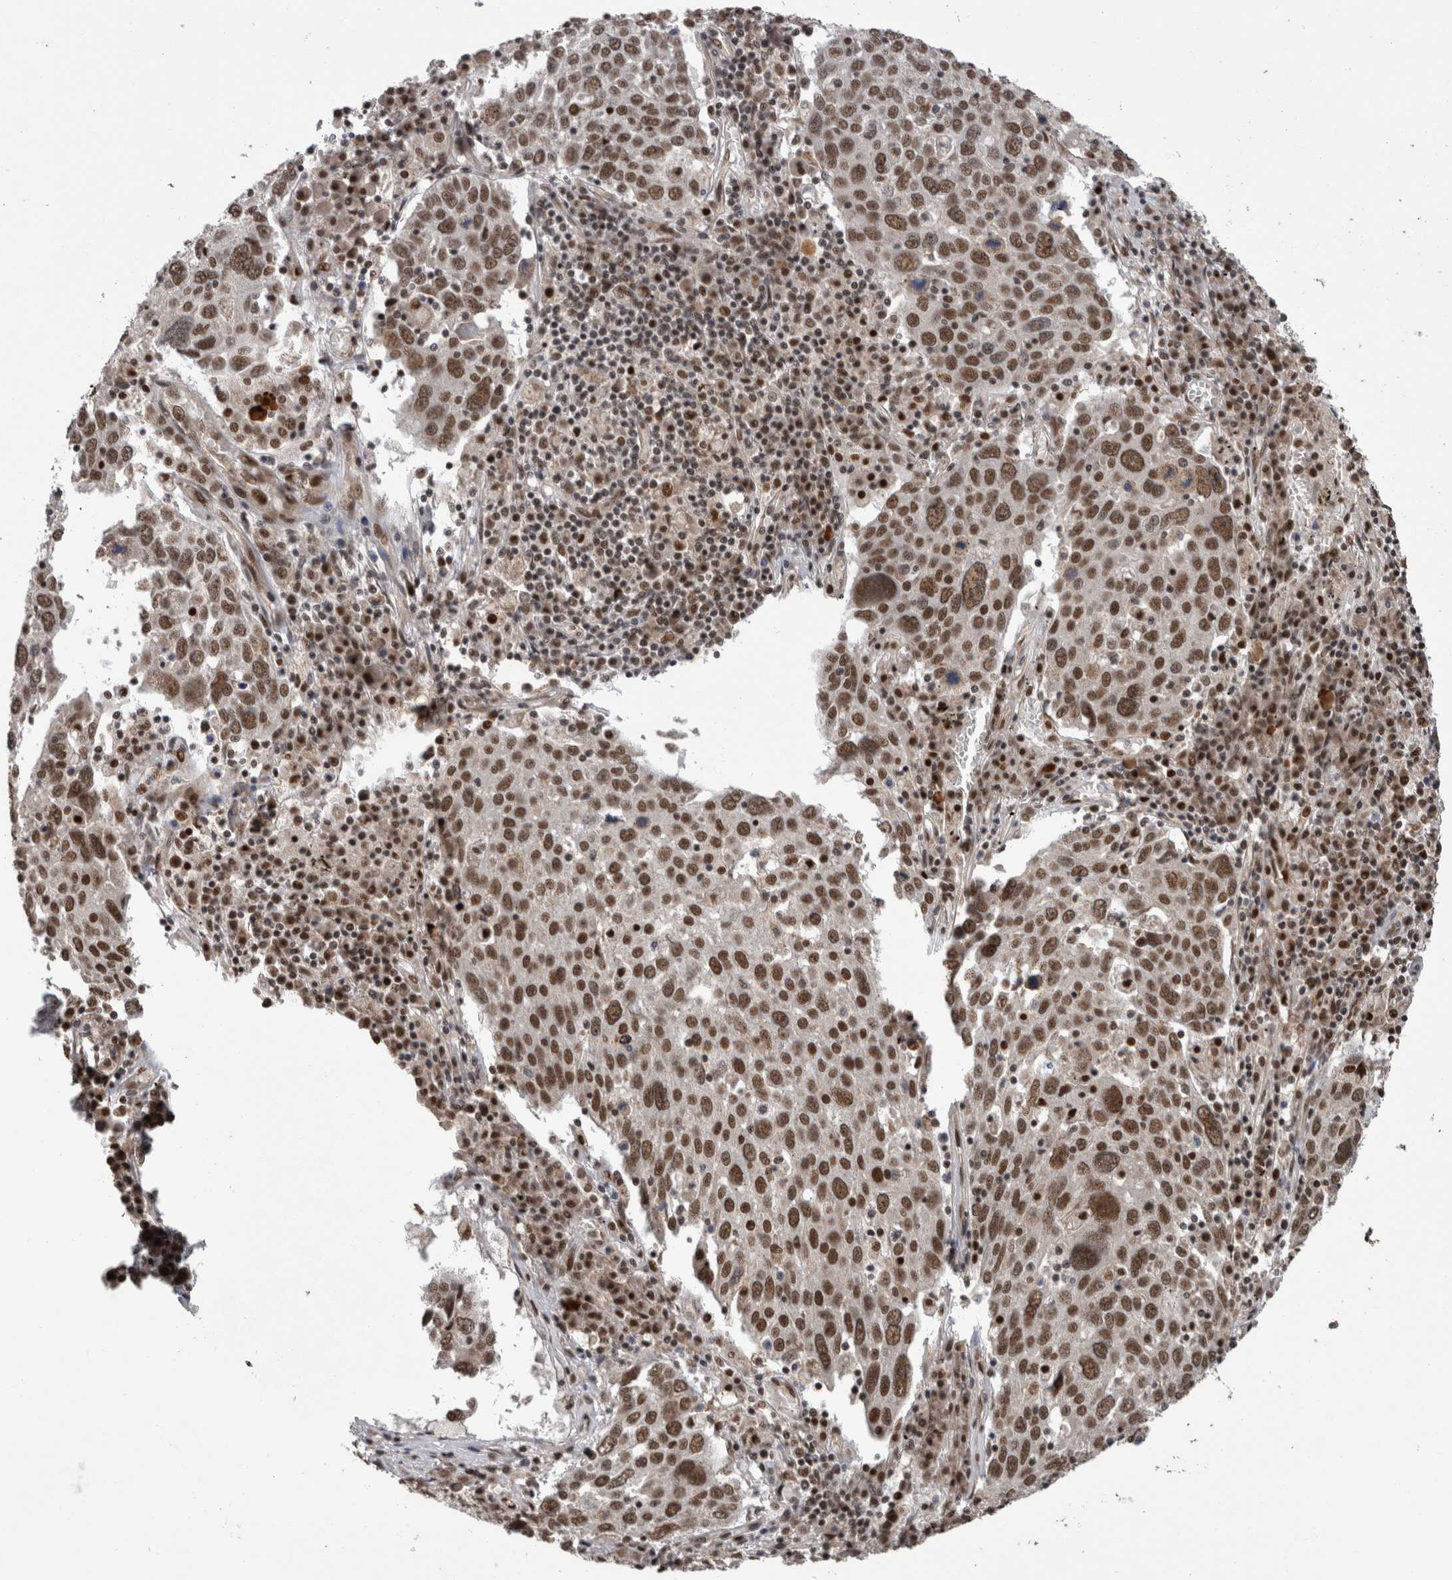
{"staining": {"intensity": "moderate", "quantity": ">75%", "location": "nuclear"}, "tissue": "lung cancer", "cell_type": "Tumor cells", "image_type": "cancer", "snomed": [{"axis": "morphology", "description": "Squamous cell carcinoma, NOS"}, {"axis": "topography", "description": "Lung"}], "caption": "Lung cancer stained with DAB IHC displays medium levels of moderate nuclear positivity in about >75% of tumor cells. (Stains: DAB in brown, nuclei in blue, Microscopy: brightfield microscopy at high magnification).", "gene": "CPSF2", "patient": {"sex": "male", "age": 65}}